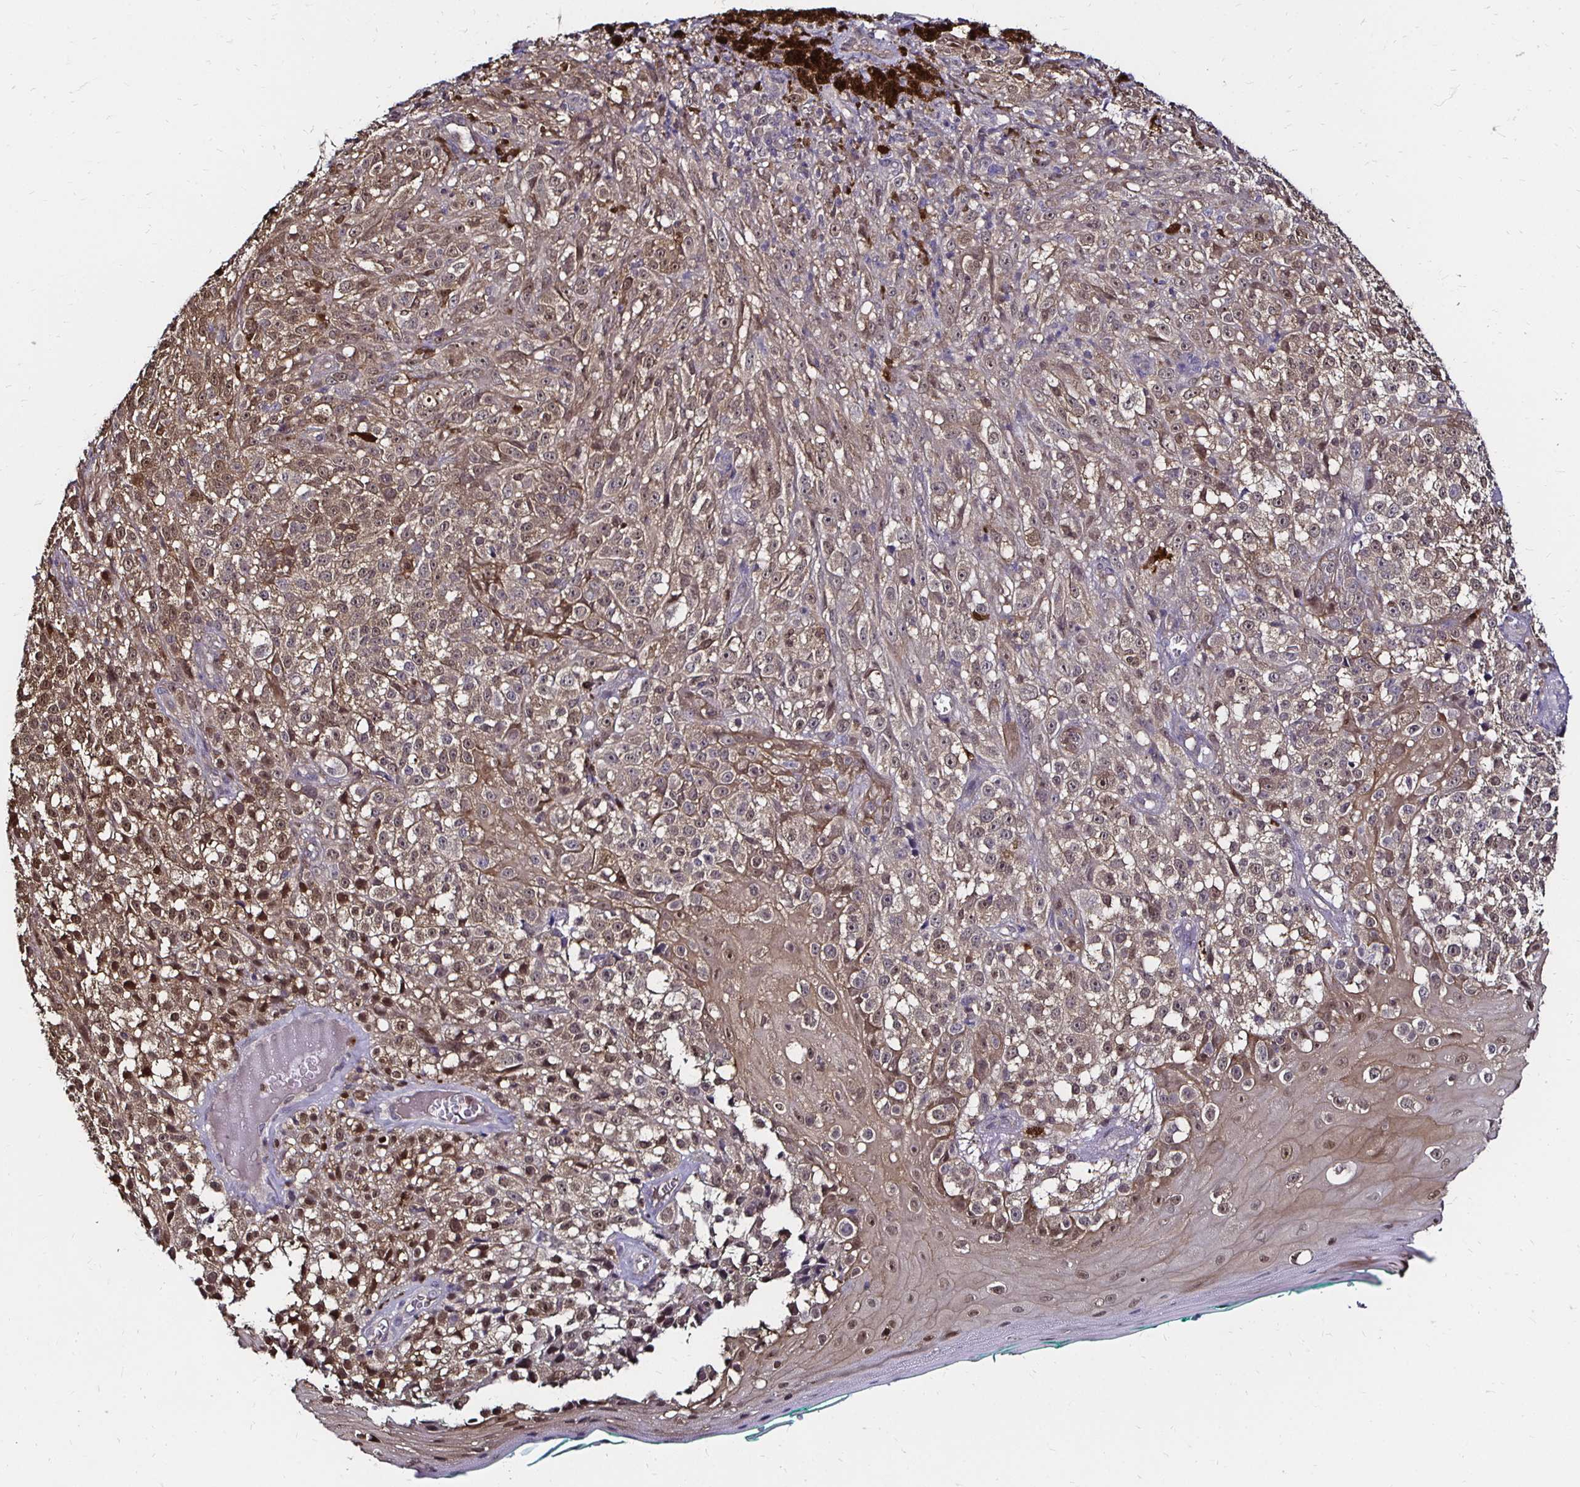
{"staining": {"intensity": "moderate", "quantity": "25%-75%", "location": "nuclear"}, "tissue": "melanoma", "cell_type": "Tumor cells", "image_type": "cancer", "snomed": [{"axis": "morphology", "description": "Malignant melanoma, NOS"}, {"axis": "topography", "description": "Skin"}], "caption": "Immunohistochemical staining of melanoma shows medium levels of moderate nuclear protein staining in about 25%-75% of tumor cells.", "gene": "TXN", "patient": {"sex": "male", "age": 79}}